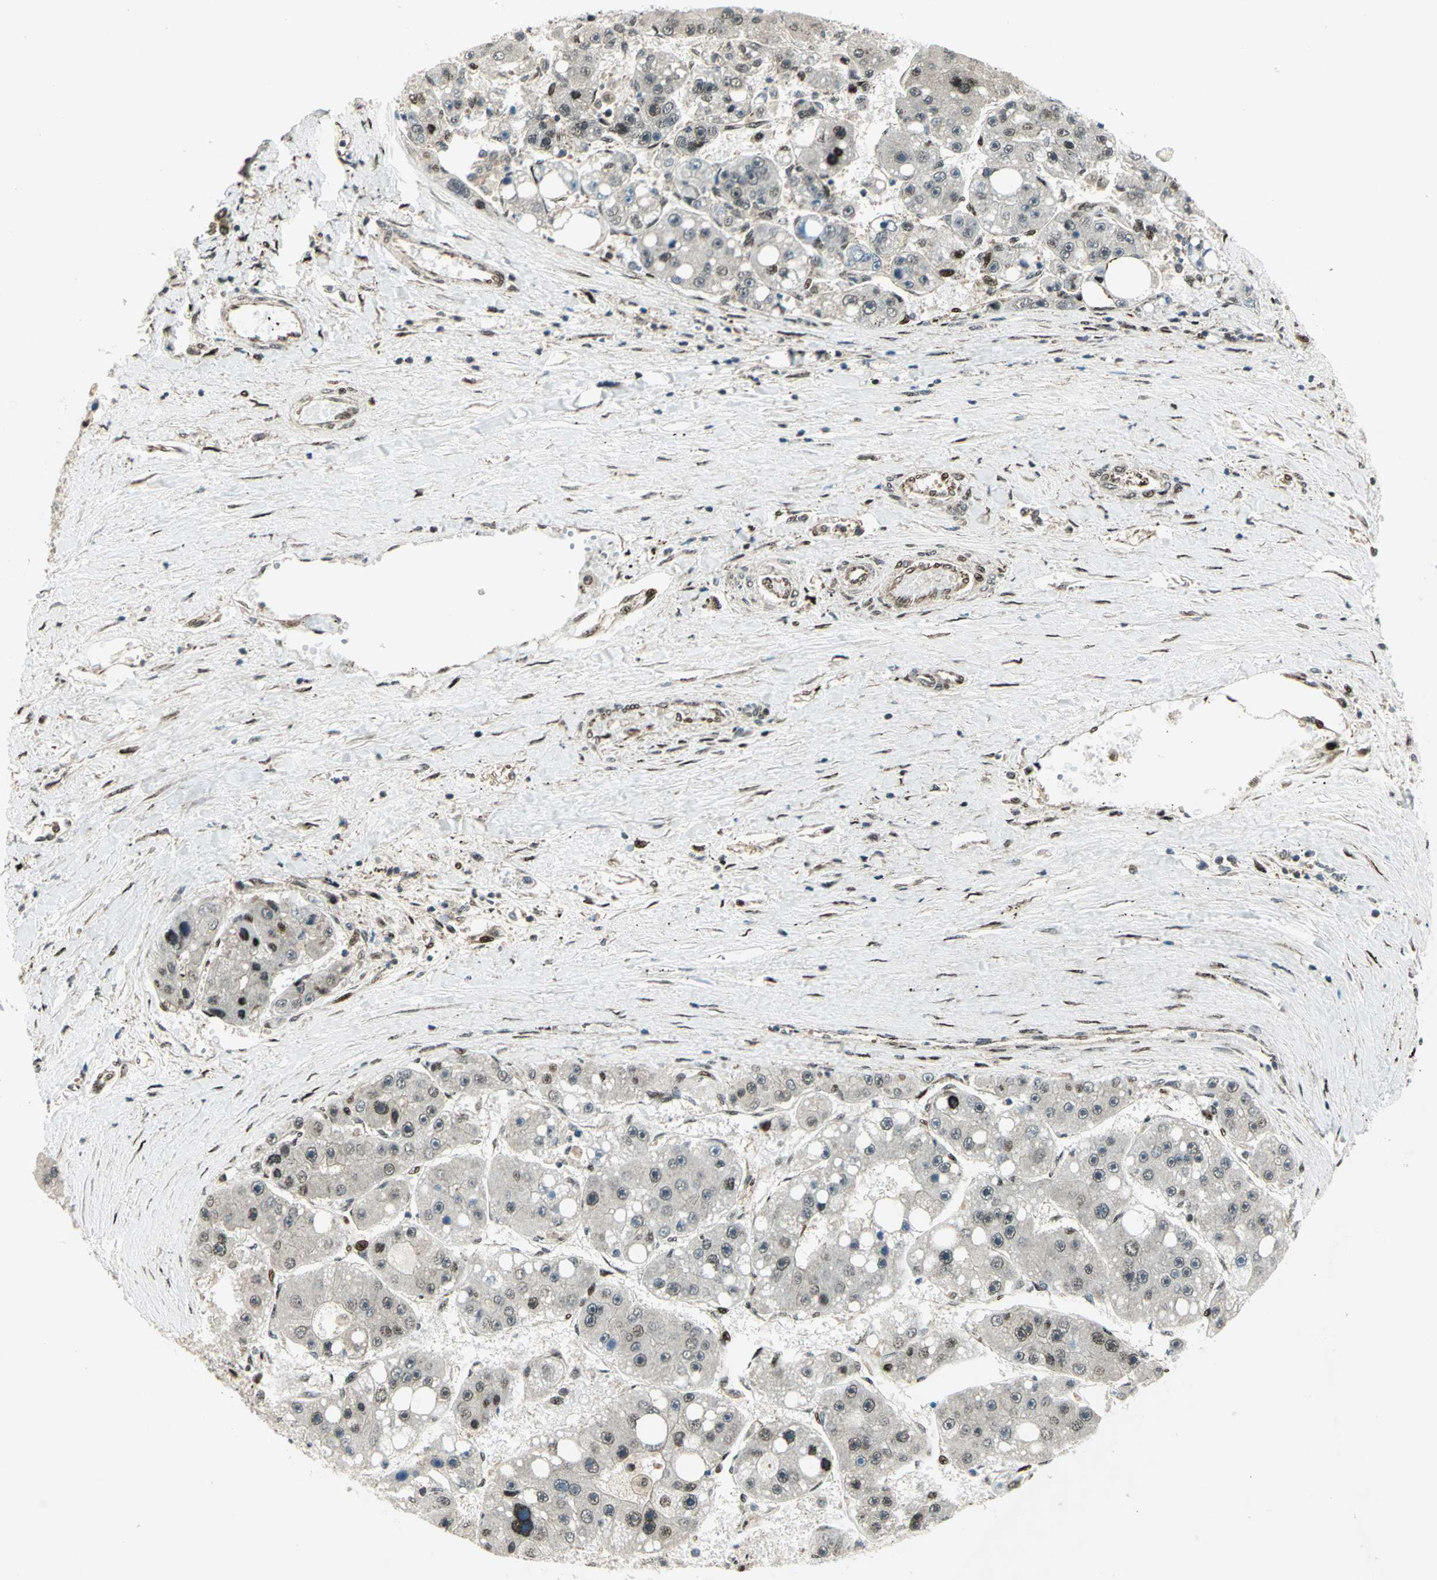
{"staining": {"intensity": "moderate", "quantity": "25%-75%", "location": "cytoplasmic/membranous,nuclear"}, "tissue": "liver cancer", "cell_type": "Tumor cells", "image_type": "cancer", "snomed": [{"axis": "morphology", "description": "Carcinoma, Hepatocellular, NOS"}, {"axis": "topography", "description": "Liver"}], "caption": "Immunohistochemistry (IHC) photomicrograph of human liver cancer stained for a protein (brown), which reveals medium levels of moderate cytoplasmic/membranous and nuclear positivity in about 25%-75% of tumor cells.", "gene": "COPS5", "patient": {"sex": "female", "age": 61}}